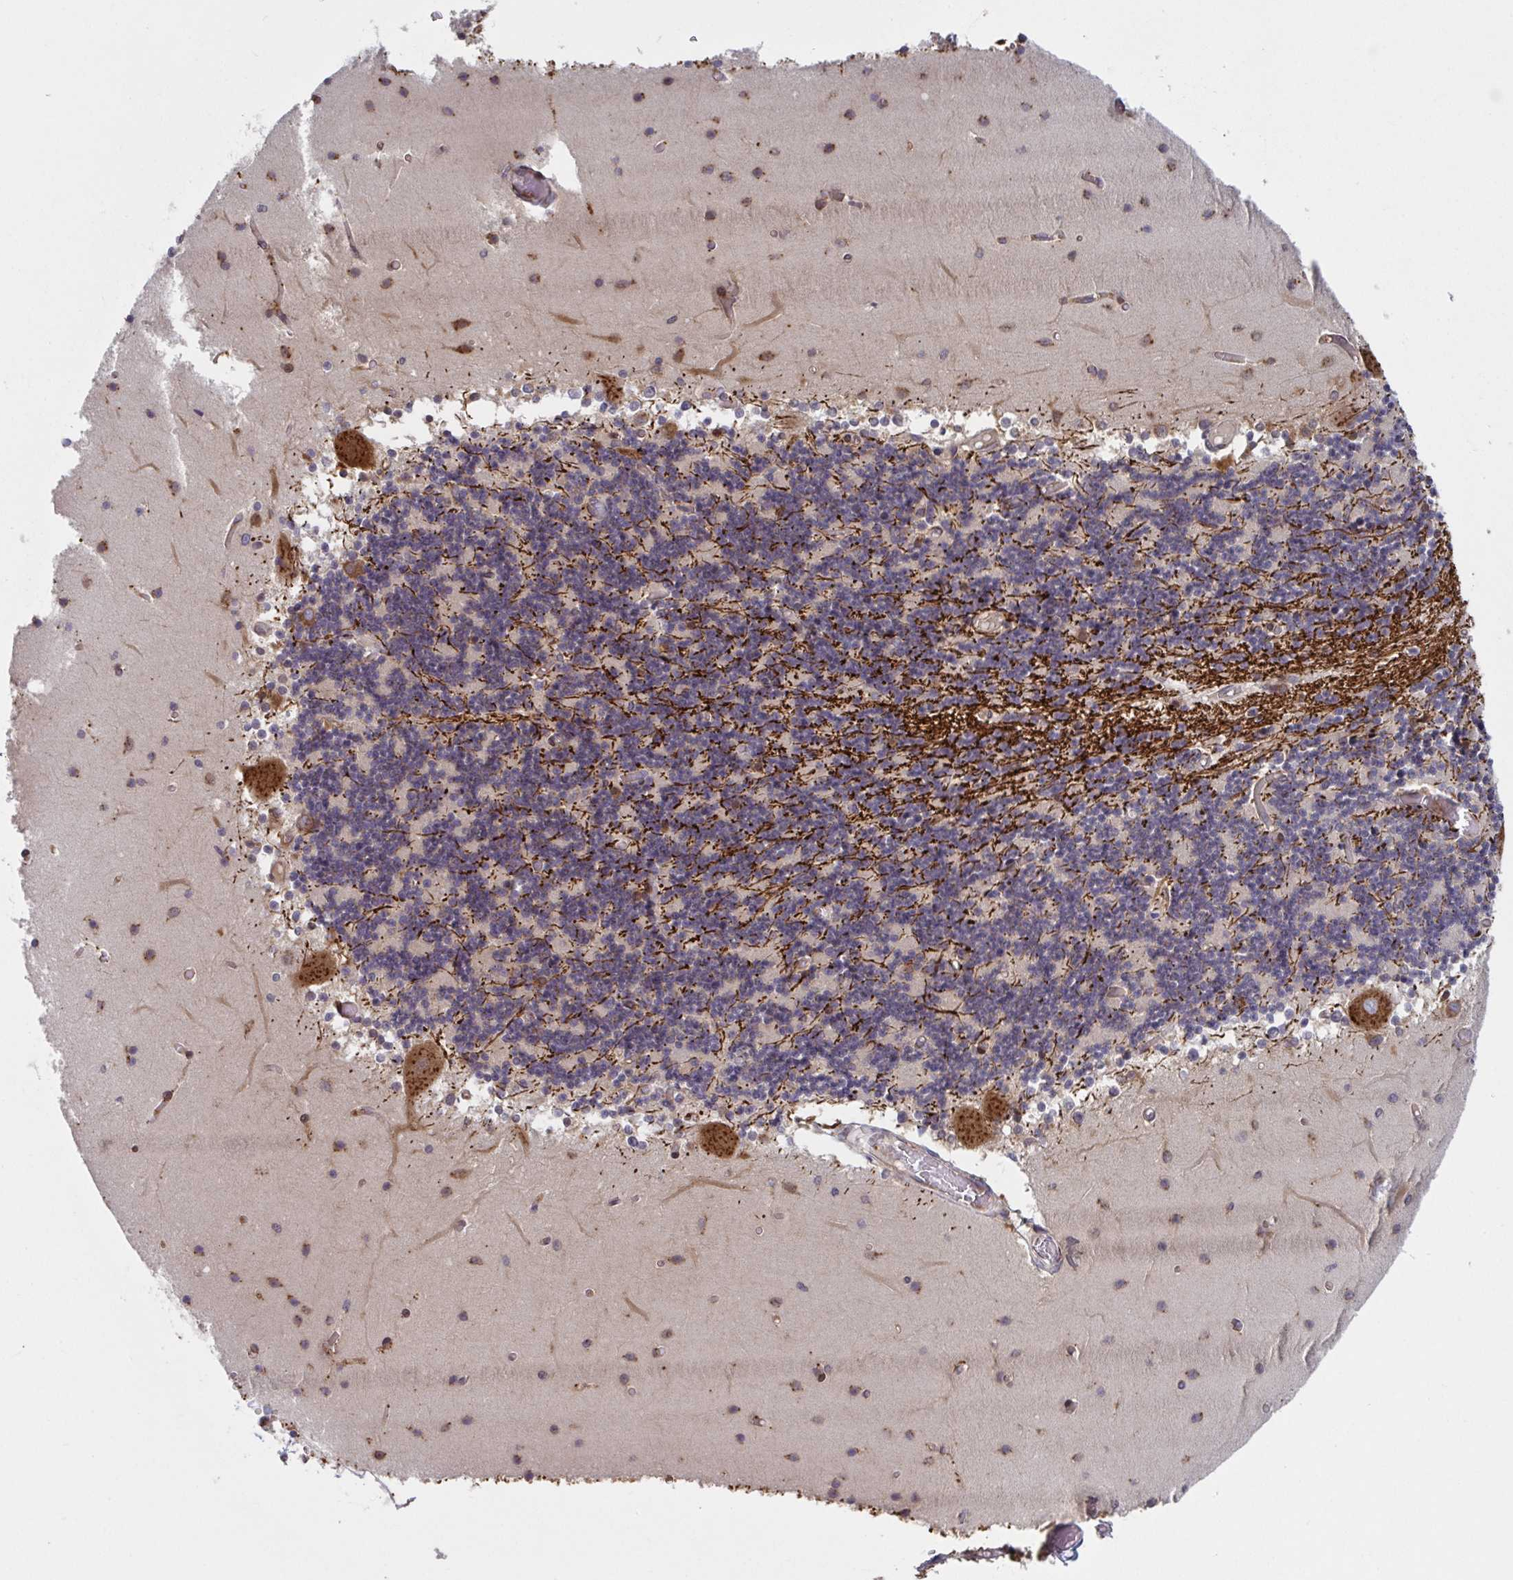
{"staining": {"intensity": "moderate", "quantity": "25%-75%", "location": "cytoplasmic/membranous"}, "tissue": "cerebellum", "cell_type": "Cells in granular layer", "image_type": "normal", "snomed": [{"axis": "morphology", "description": "Normal tissue, NOS"}, {"axis": "topography", "description": "Cerebellum"}], "caption": "DAB (3,3'-diaminobenzidine) immunohistochemical staining of unremarkable human cerebellum displays moderate cytoplasmic/membranous protein expression in about 25%-75% of cells in granular layer. The staining was performed using DAB (3,3'-diaminobenzidine), with brown indicating positive protein expression. Nuclei are stained blue with hematoxylin.", "gene": "ATP5MJ", "patient": {"sex": "female", "age": 28}}